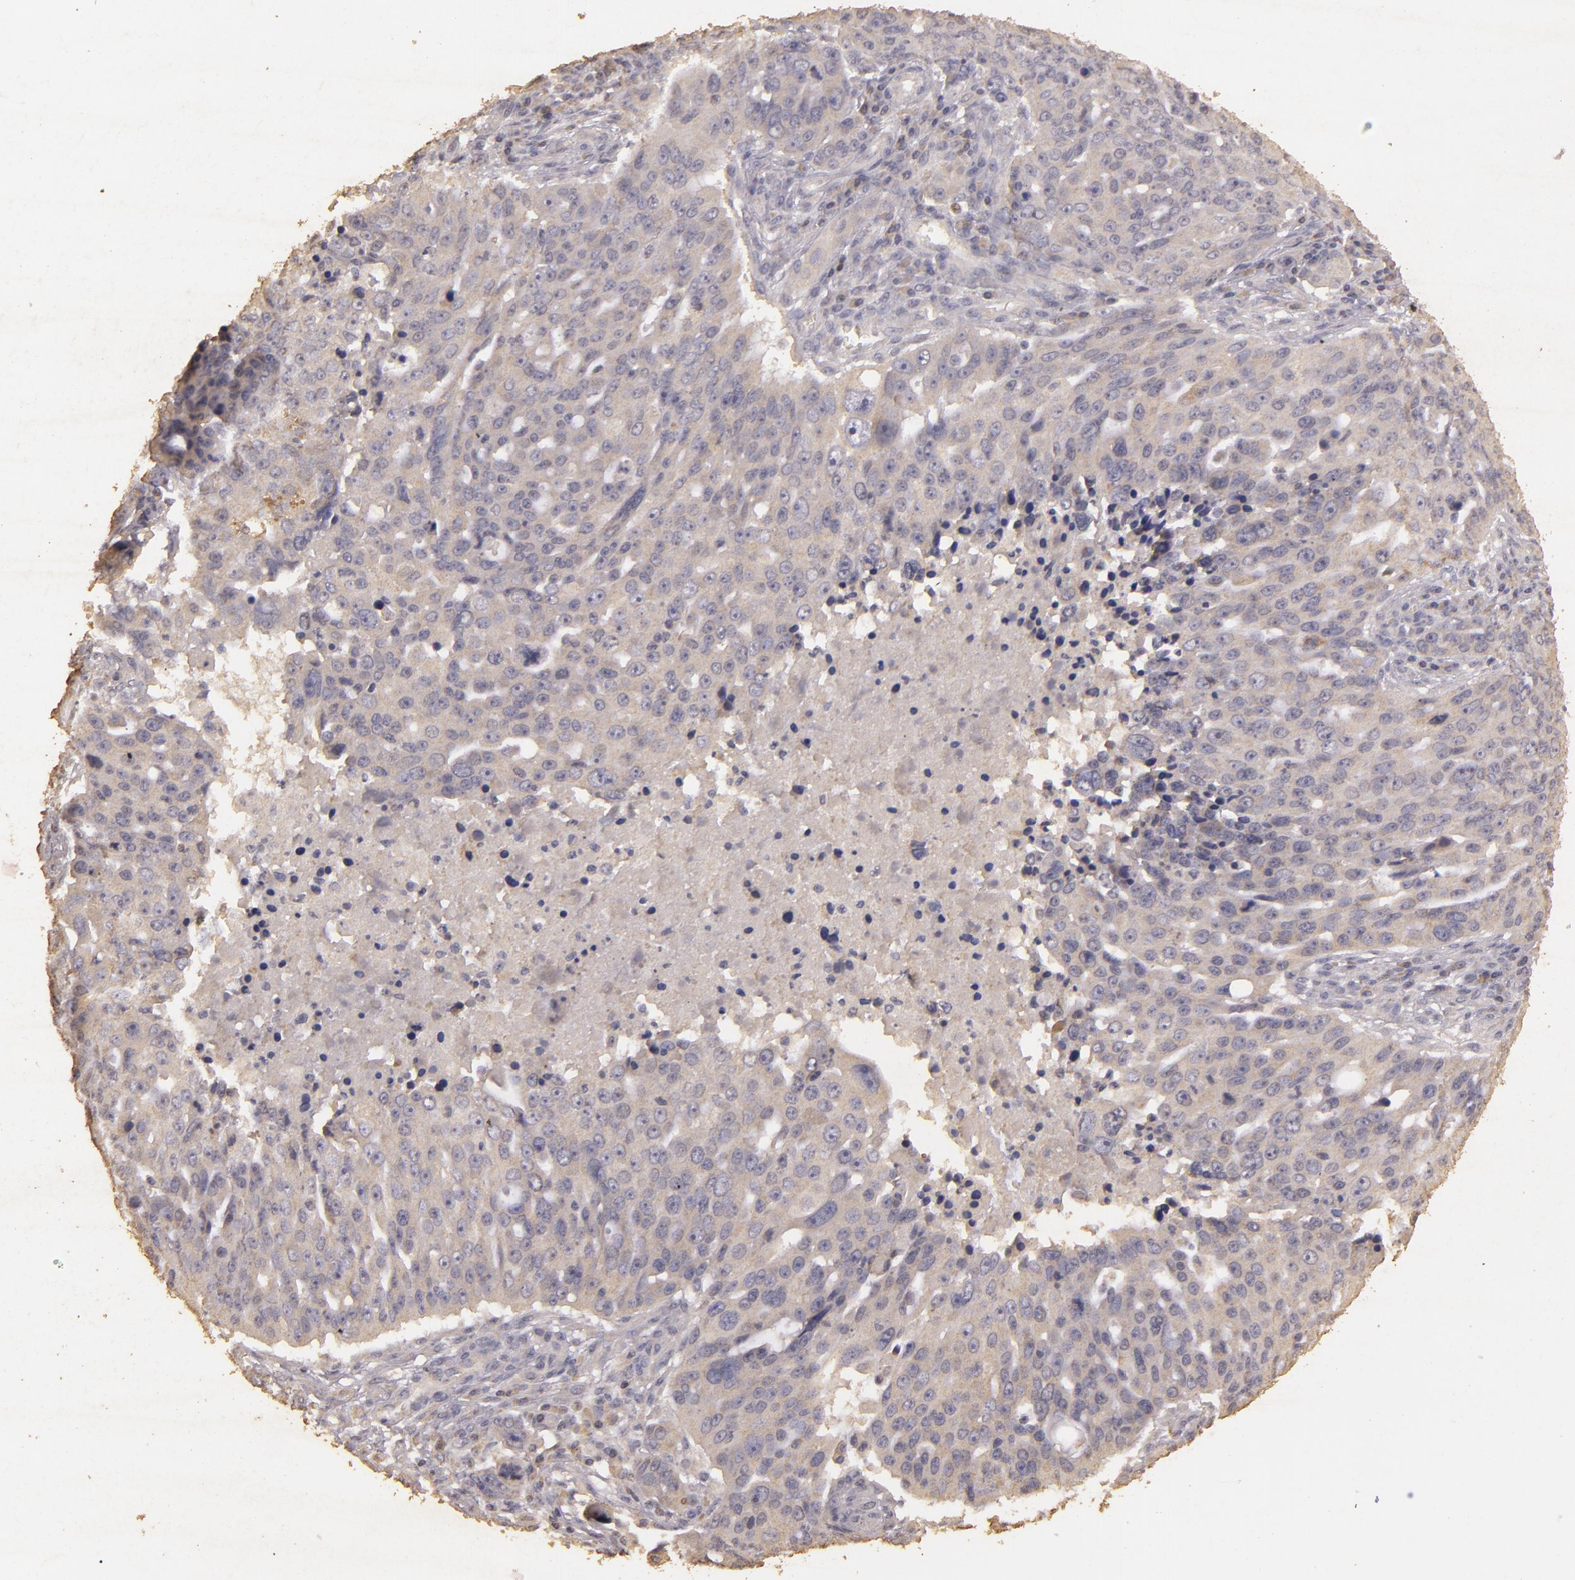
{"staining": {"intensity": "negative", "quantity": "none", "location": "none"}, "tissue": "ovarian cancer", "cell_type": "Tumor cells", "image_type": "cancer", "snomed": [{"axis": "morphology", "description": "Carcinoma, endometroid"}, {"axis": "topography", "description": "Ovary"}], "caption": "Immunohistochemistry of ovarian cancer demonstrates no staining in tumor cells.", "gene": "BCL2L13", "patient": {"sex": "female", "age": 75}}